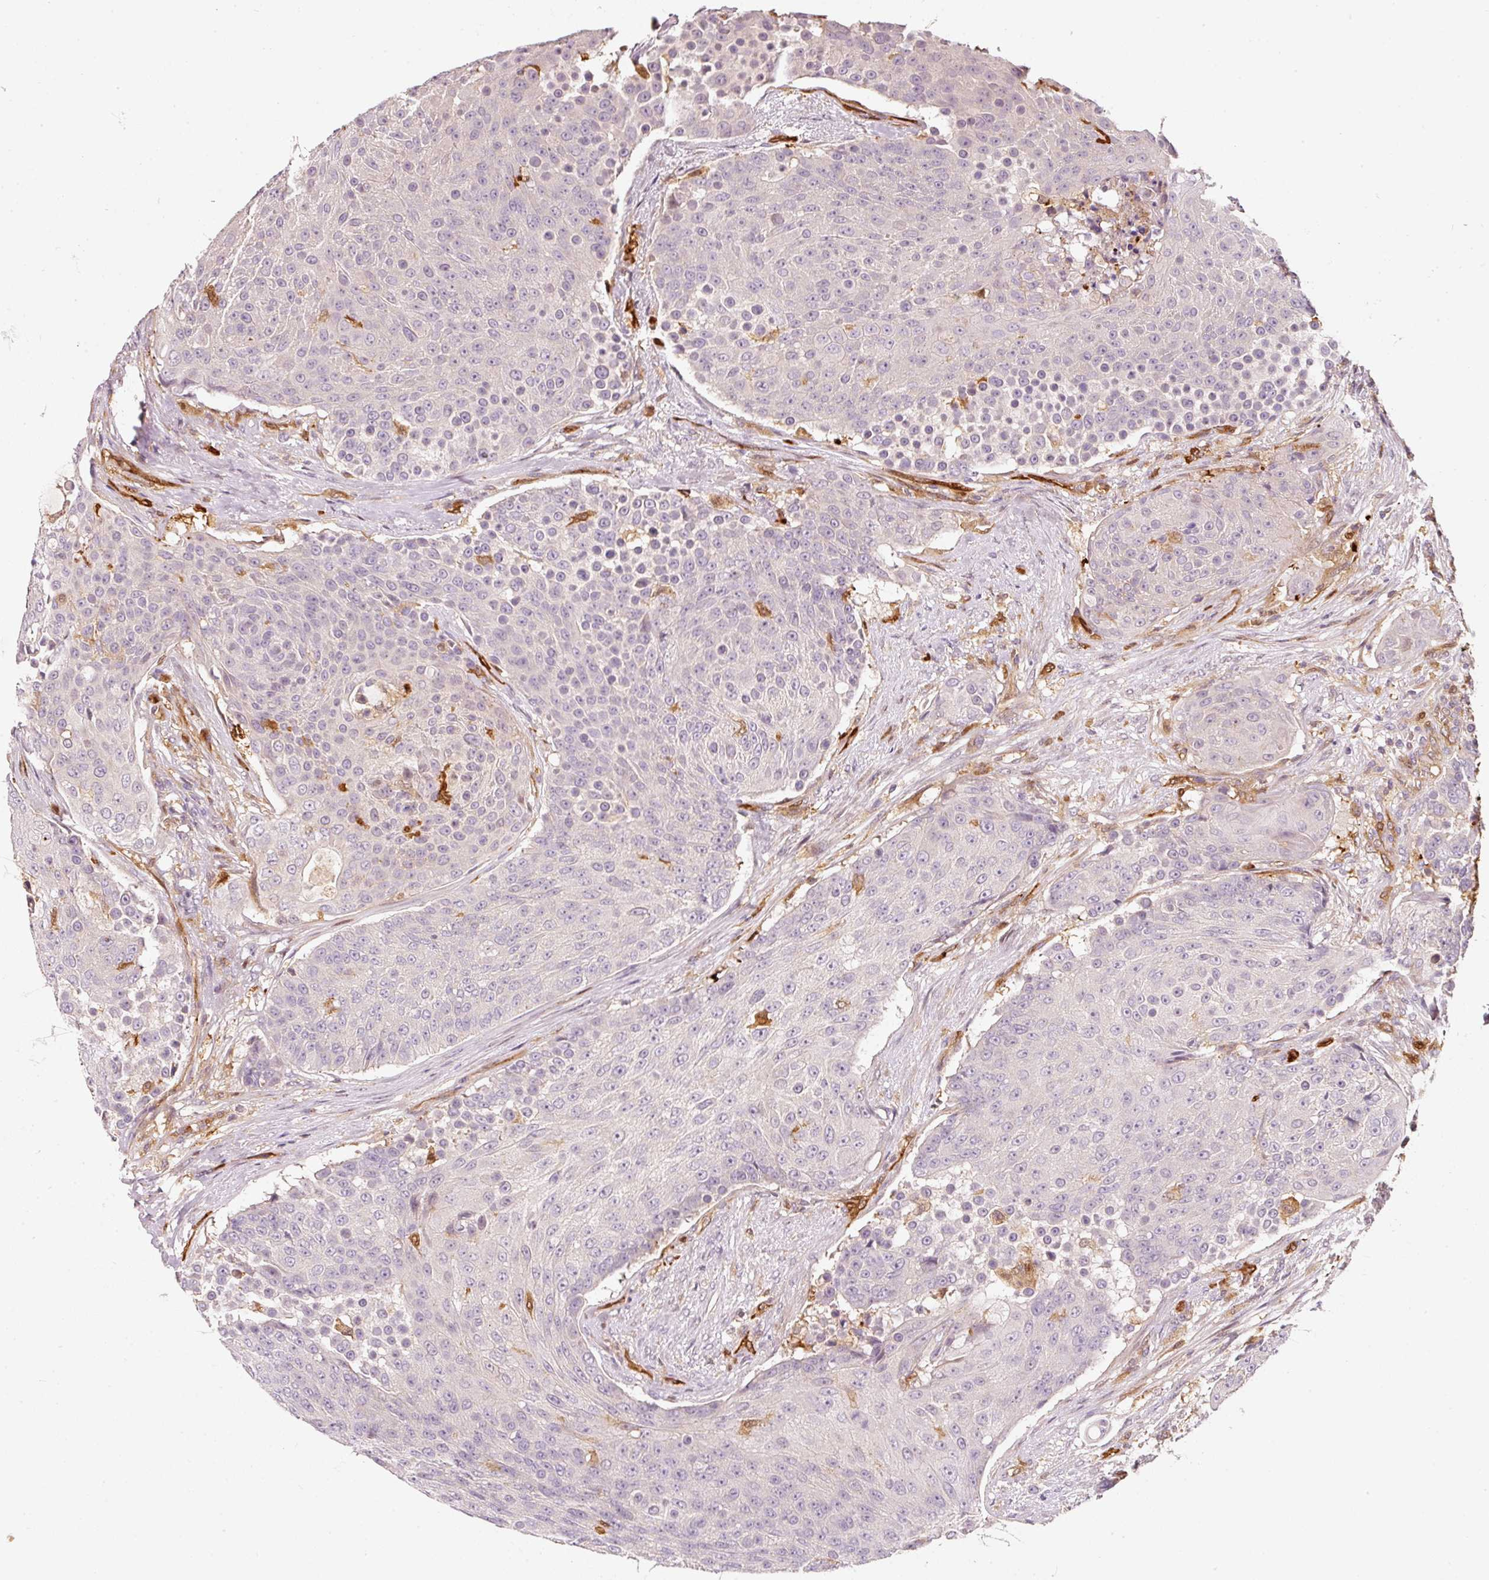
{"staining": {"intensity": "weak", "quantity": "<25%", "location": "cytoplasmic/membranous"}, "tissue": "urothelial cancer", "cell_type": "Tumor cells", "image_type": "cancer", "snomed": [{"axis": "morphology", "description": "Urothelial carcinoma, High grade"}, {"axis": "topography", "description": "Urinary bladder"}], "caption": "A high-resolution micrograph shows IHC staining of urothelial cancer, which exhibits no significant staining in tumor cells.", "gene": "IQGAP2", "patient": {"sex": "female", "age": 63}}